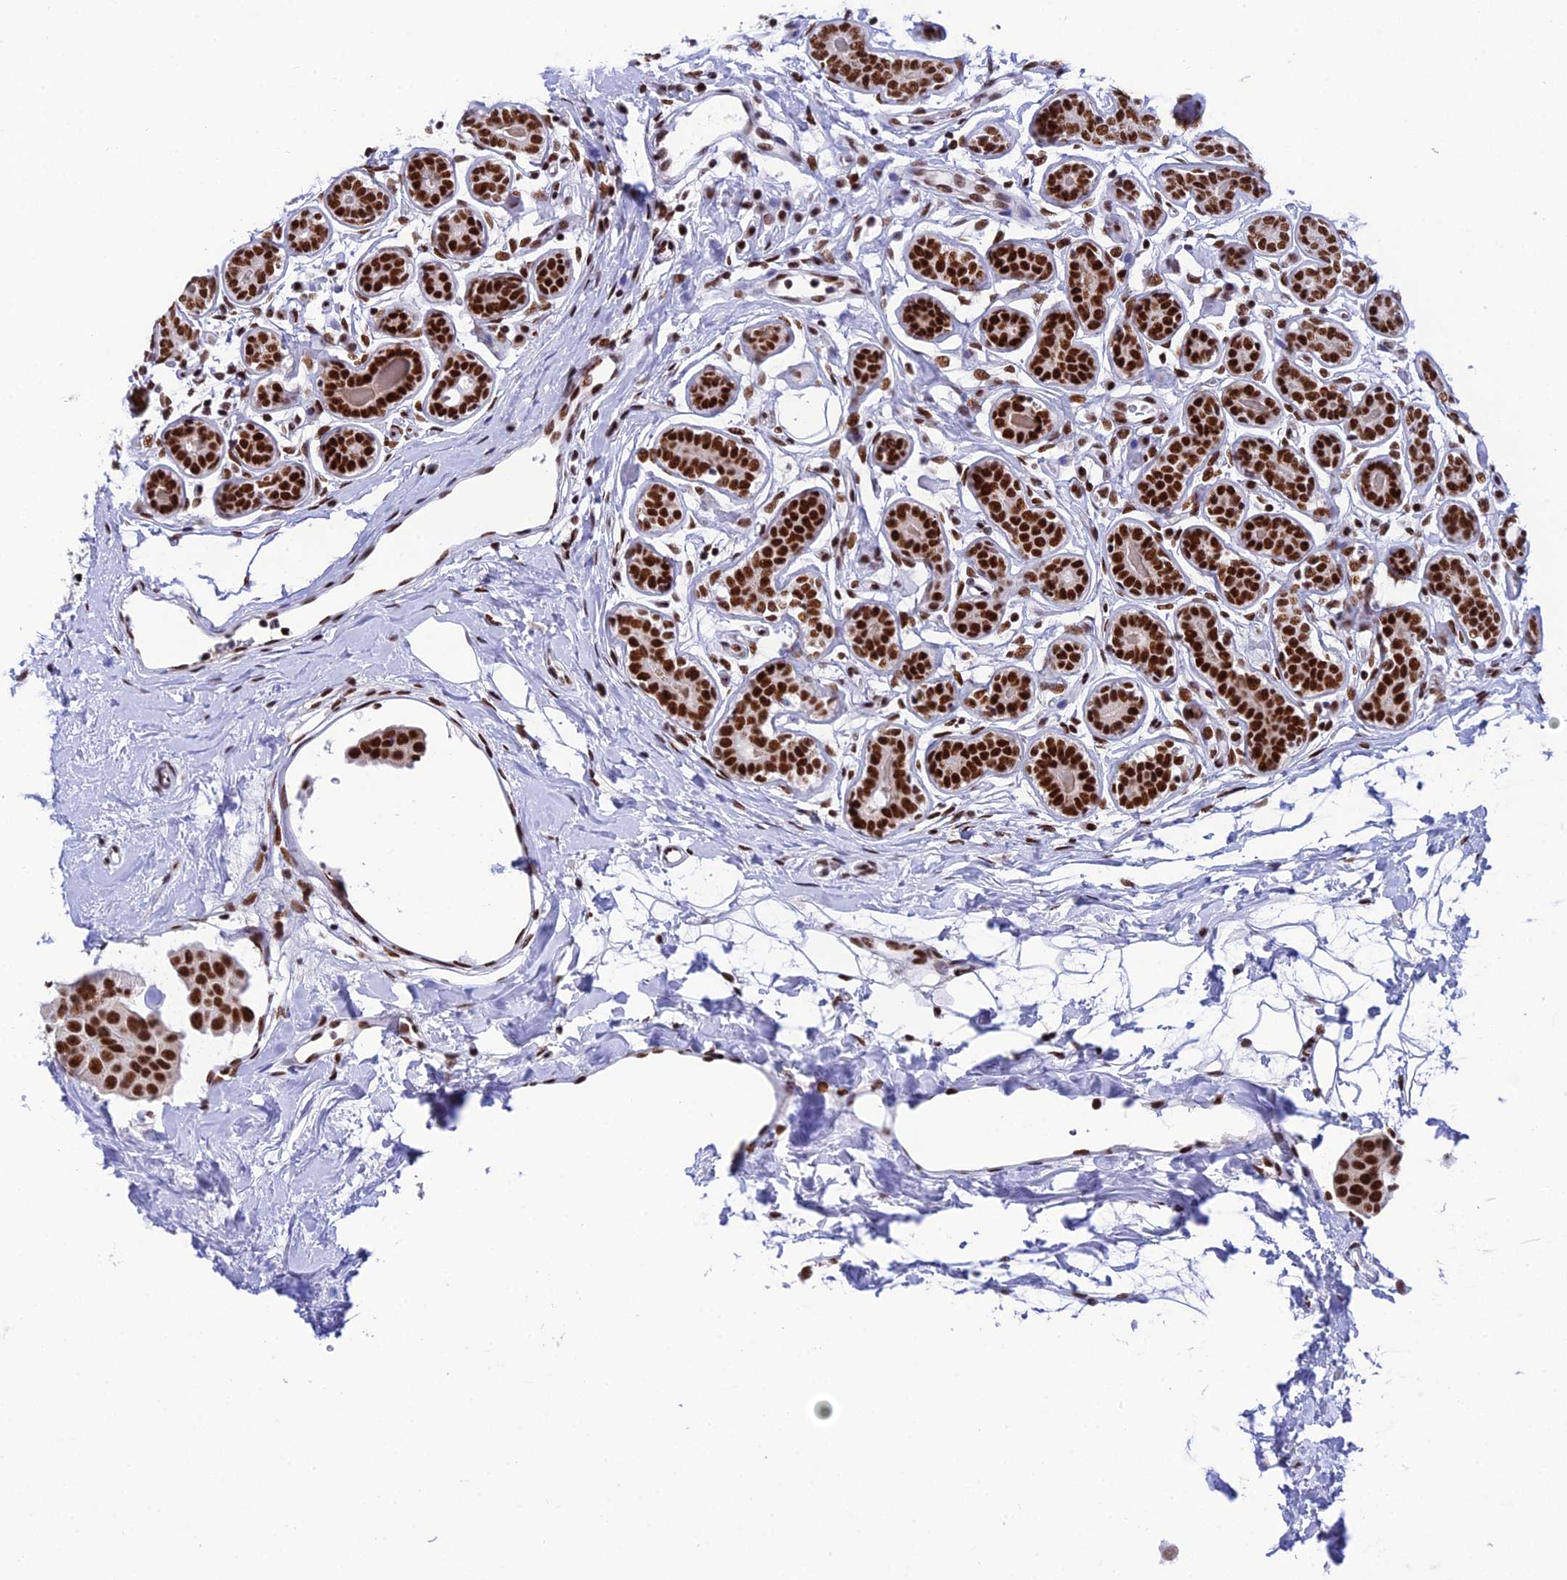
{"staining": {"intensity": "strong", "quantity": ">75%", "location": "nuclear"}, "tissue": "breast cancer", "cell_type": "Tumor cells", "image_type": "cancer", "snomed": [{"axis": "morphology", "description": "Normal tissue, NOS"}, {"axis": "morphology", "description": "Duct carcinoma"}, {"axis": "topography", "description": "Breast"}], "caption": "DAB (3,3'-diaminobenzidine) immunohistochemical staining of breast intraductal carcinoma exhibits strong nuclear protein expression in about >75% of tumor cells.", "gene": "USP22", "patient": {"sex": "female", "age": 39}}